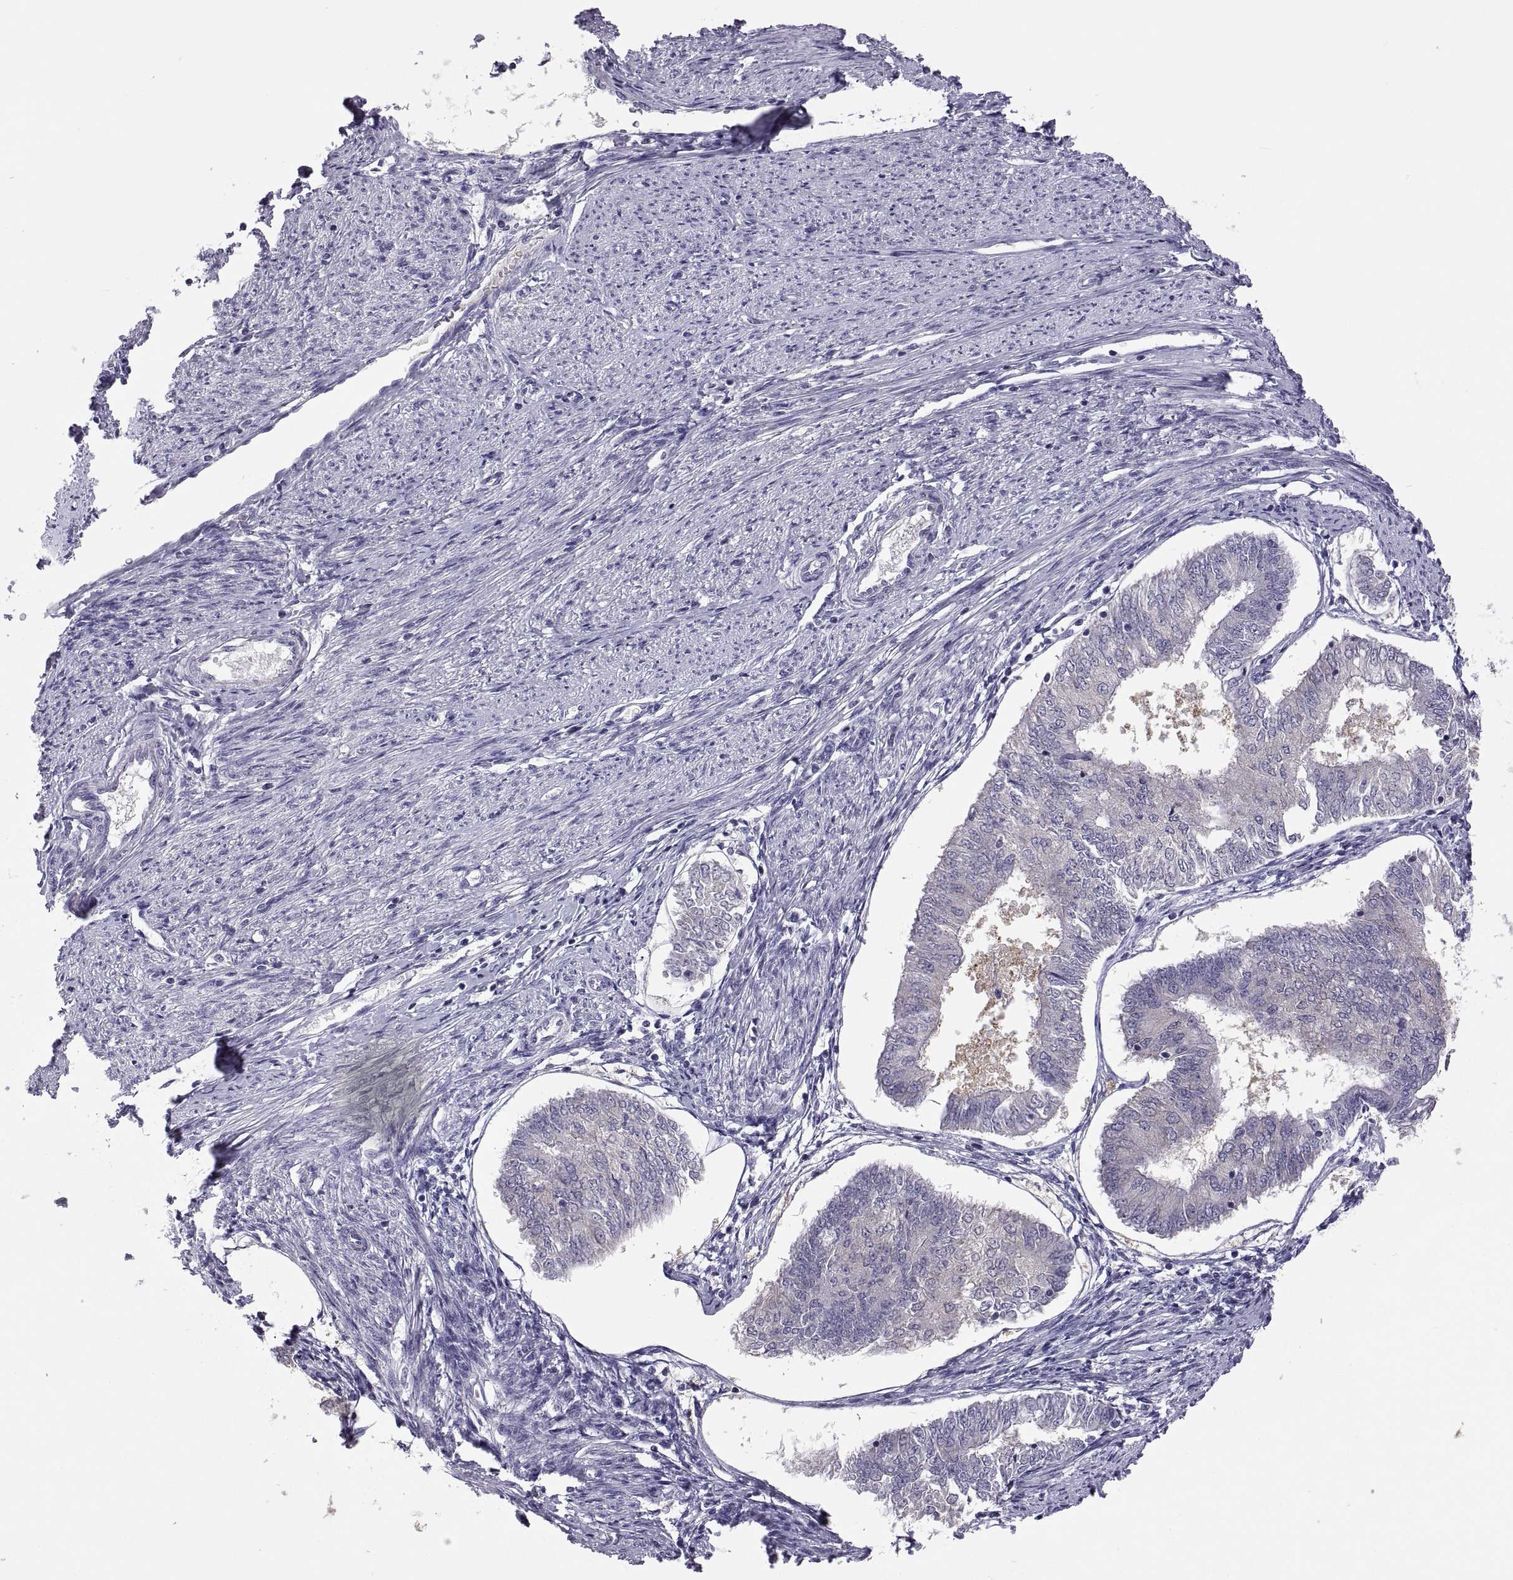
{"staining": {"intensity": "weak", "quantity": "<25%", "location": "cytoplasmic/membranous"}, "tissue": "endometrial cancer", "cell_type": "Tumor cells", "image_type": "cancer", "snomed": [{"axis": "morphology", "description": "Adenocarcinoma, NOS"}, {"axis": "topography", "description": "Endometrium"}], "caption": "A photomicrograph of human endometrial adenocarcinoma is negative for staining in tumor cells. Brightfield microscopy of immunohistochemistry (IHC) stained with DAB (brown) and hematoxylin (blue), captured at high magnification.", "gene": "FGF9", "patient": {"sex": "female", "age": 58}}